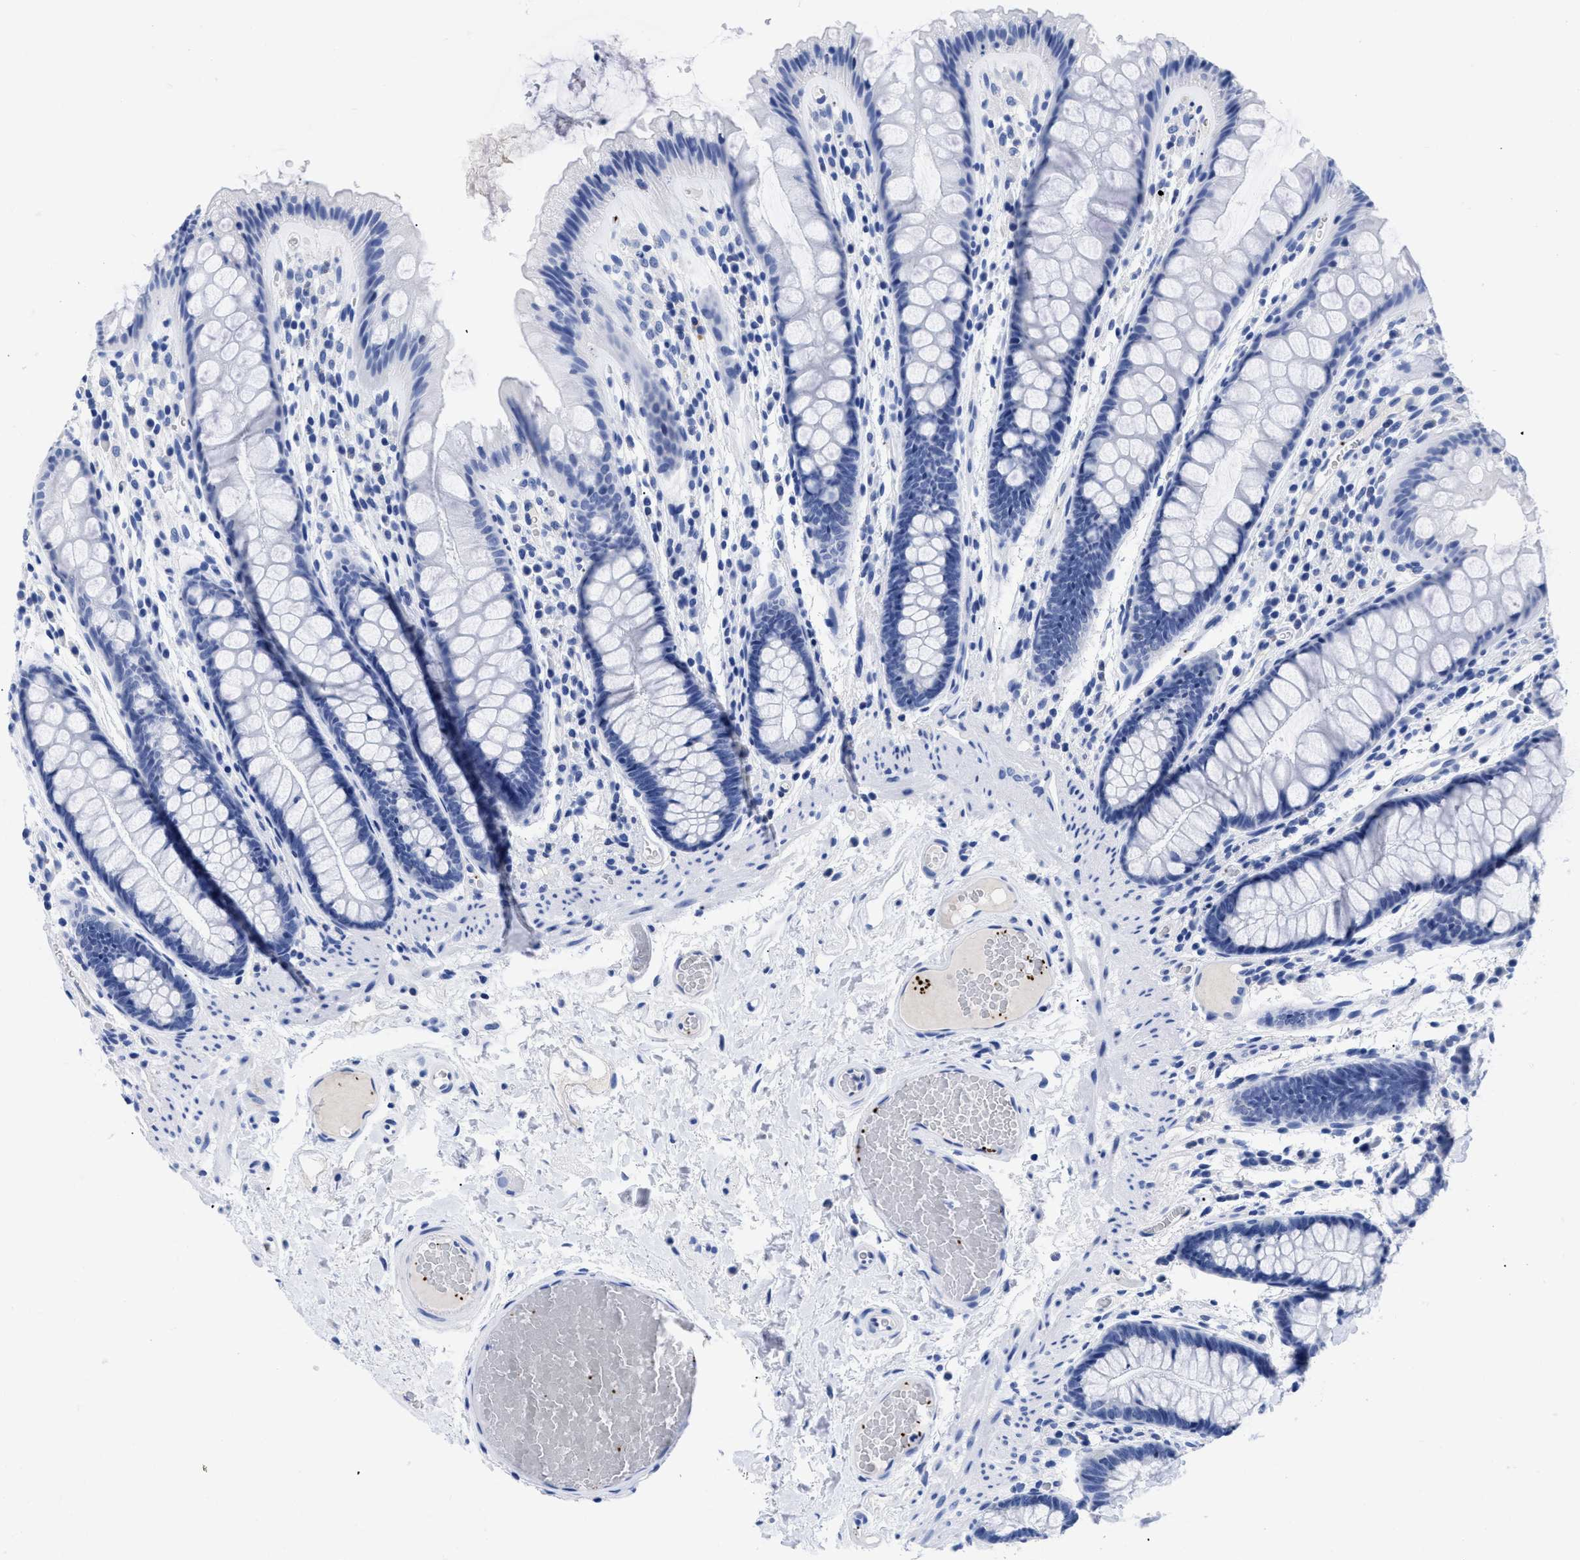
{"staining": {"intensity": "negative", "quantity": "none", "location": "none"}, "tissue": "colon", "cell_type": "Endothelial cells", "image_type": "normal", "snomed": [{"axis": "morphology", "description": "Normal tissue, NOS"}, {"axis": "topography", "description": "Colon"}], "caption": "Immunohistochemistry micrograph of unremarkable colon: human colon stained with DAB (3,3'-diaminobenzidine) reveals no significant protein expression in endothelial cells.", "gene": "TREML1", "patient": {"sex": "female", "age": 56}}